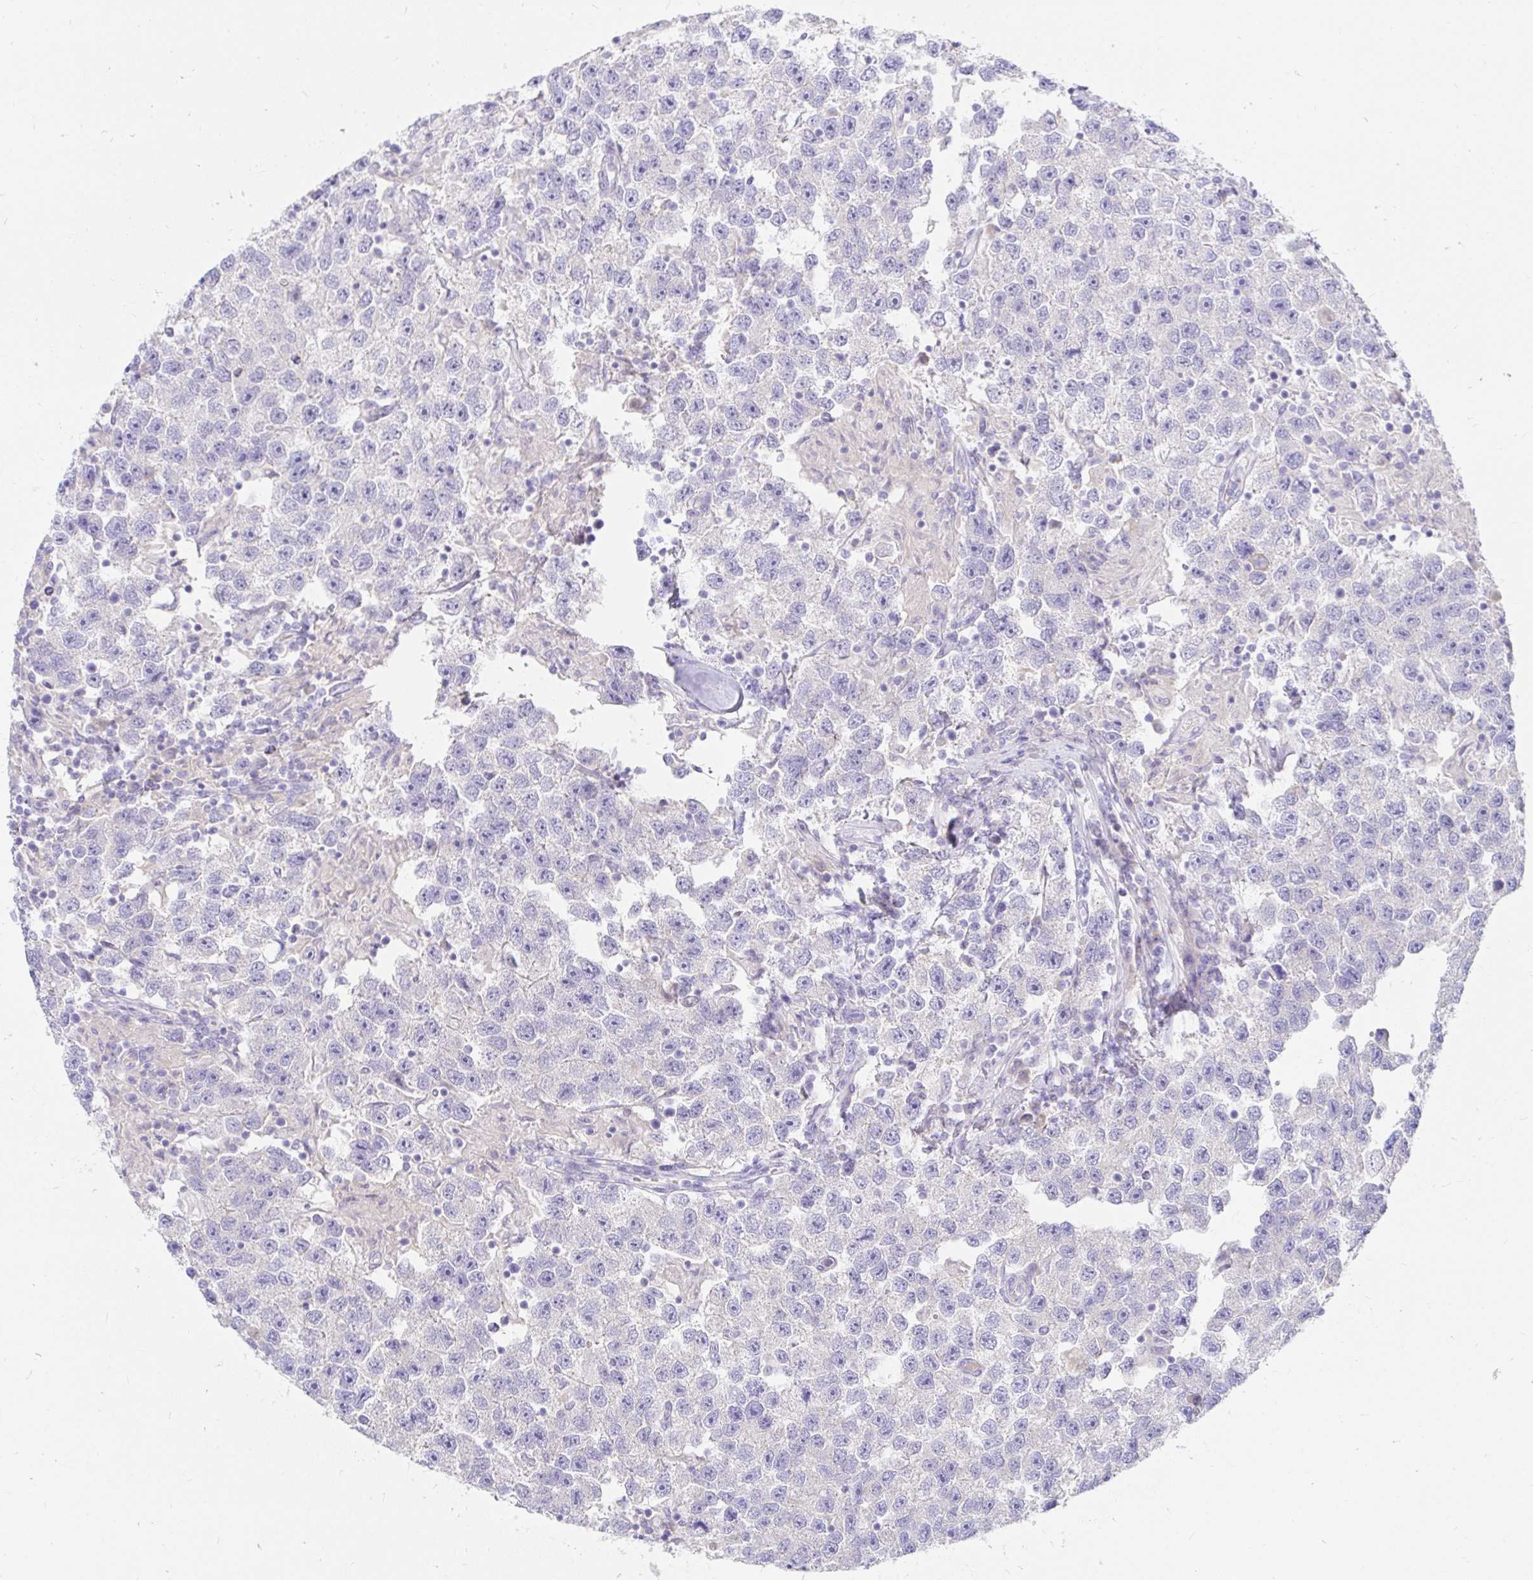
{"staining": {"intensity": "negative", "quantity": "none", "location": "none"}, "tissue": "testis cancer", "cell_type": "Tumor cells", "image_type": "cancer", "snomed": [{"axis": "morphology", "description": "Seminoma, NOS"}, {"axis": "topography", "description": "Testis"}], "caption": "IHC histopathology image of neoplastic tissue: testis seminoma stained with DAB (3,3'-diaminobenzidine) reveals no significant protein staining in tumor cells.", "gene": "NR2E1", "patient": {"sex": "male", "age": 26}}